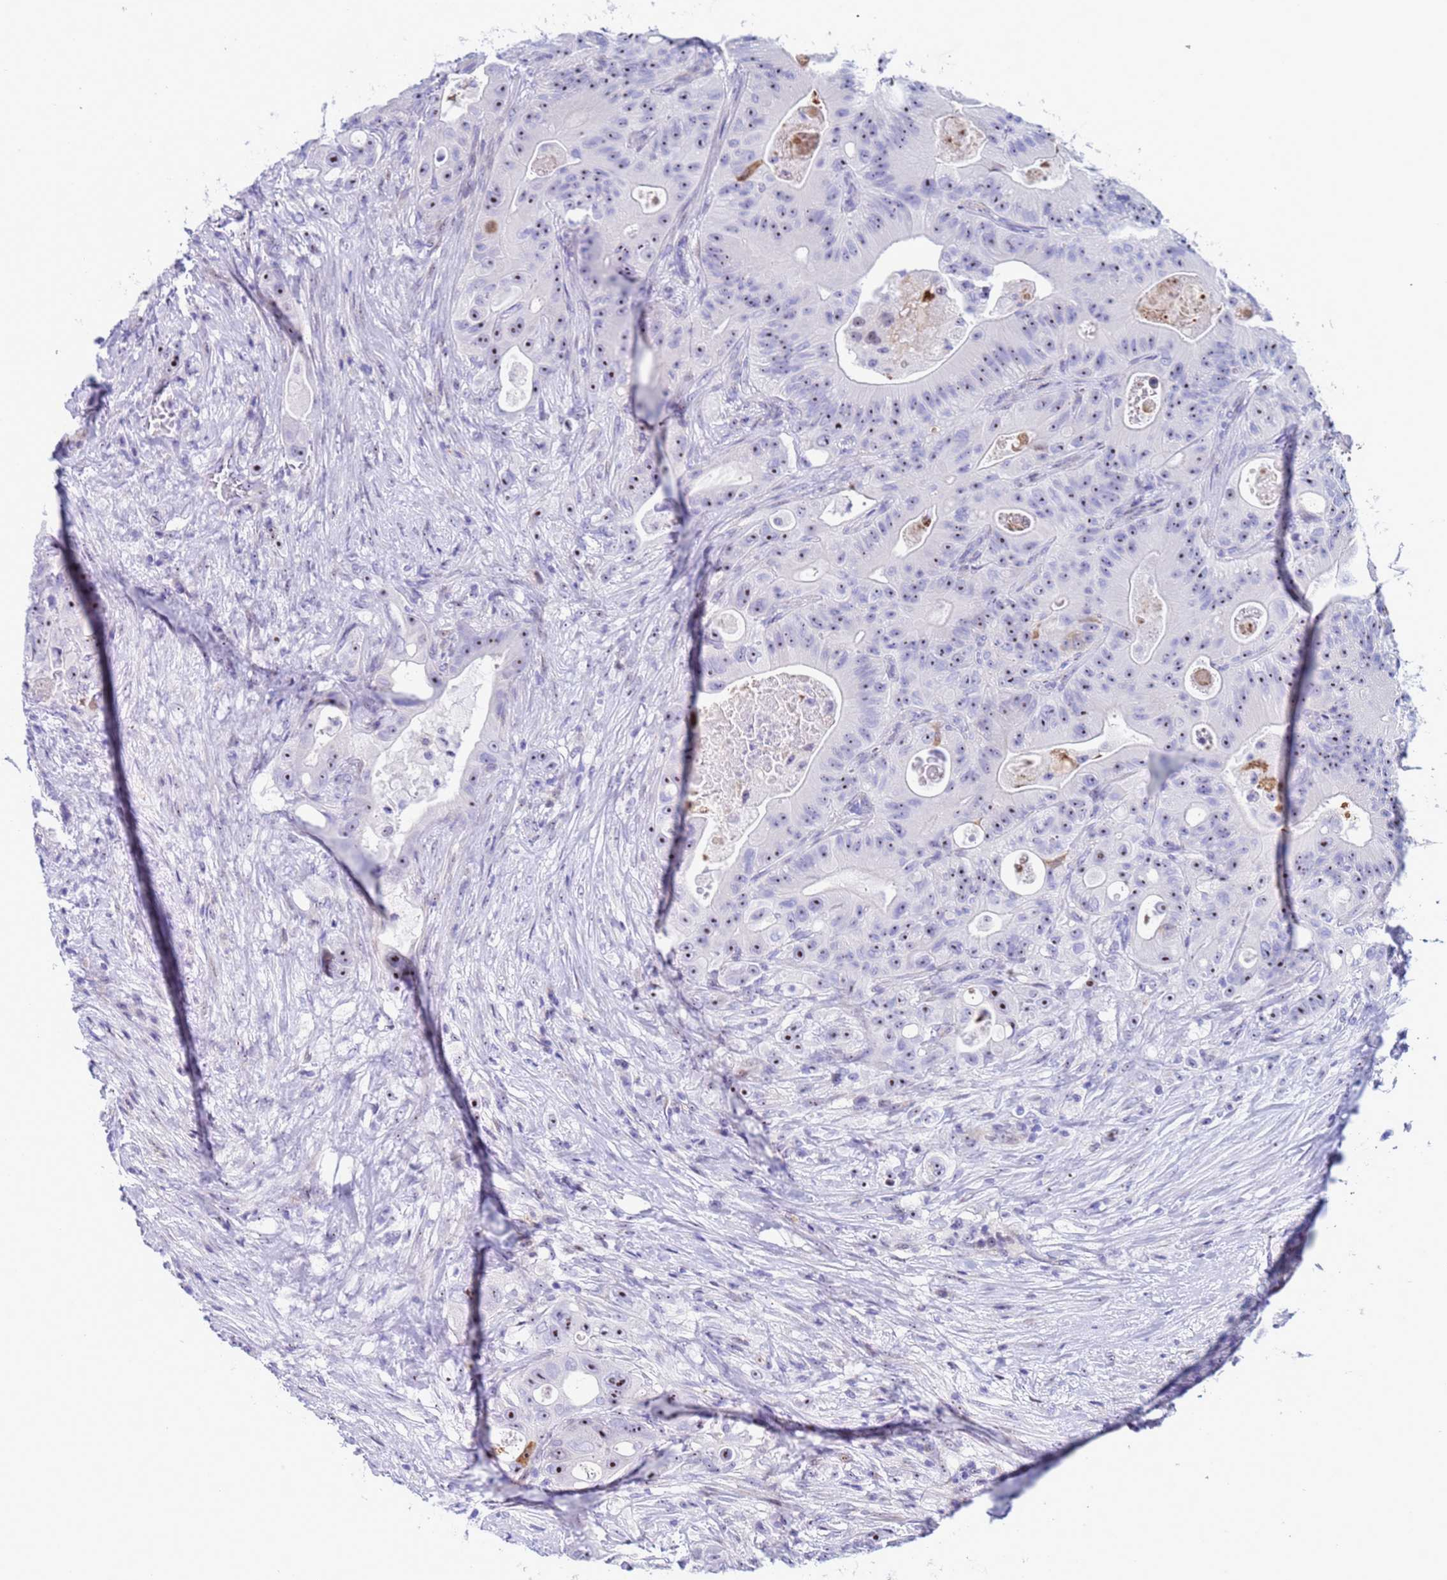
{"staining": {"intensity": "moderate", "quantity": "<25%", "location": "nuclear"}, "tissue": "colorectal cancer", "cell_type": "Tumor cells", "image_type": "cancer", "snomed": [{"axis": "morphology", "description": "Adenocarcinoma, NOS"}, {"axis": "topography", "description": "Colon"}], "caption": "Colorectal cancer stained for a protein (brown) reveals moderate nuclear positive expression in approximately <25% of tumor cells.", "gene": "POP5", "patient": {"sex": "female", "age": 46}}